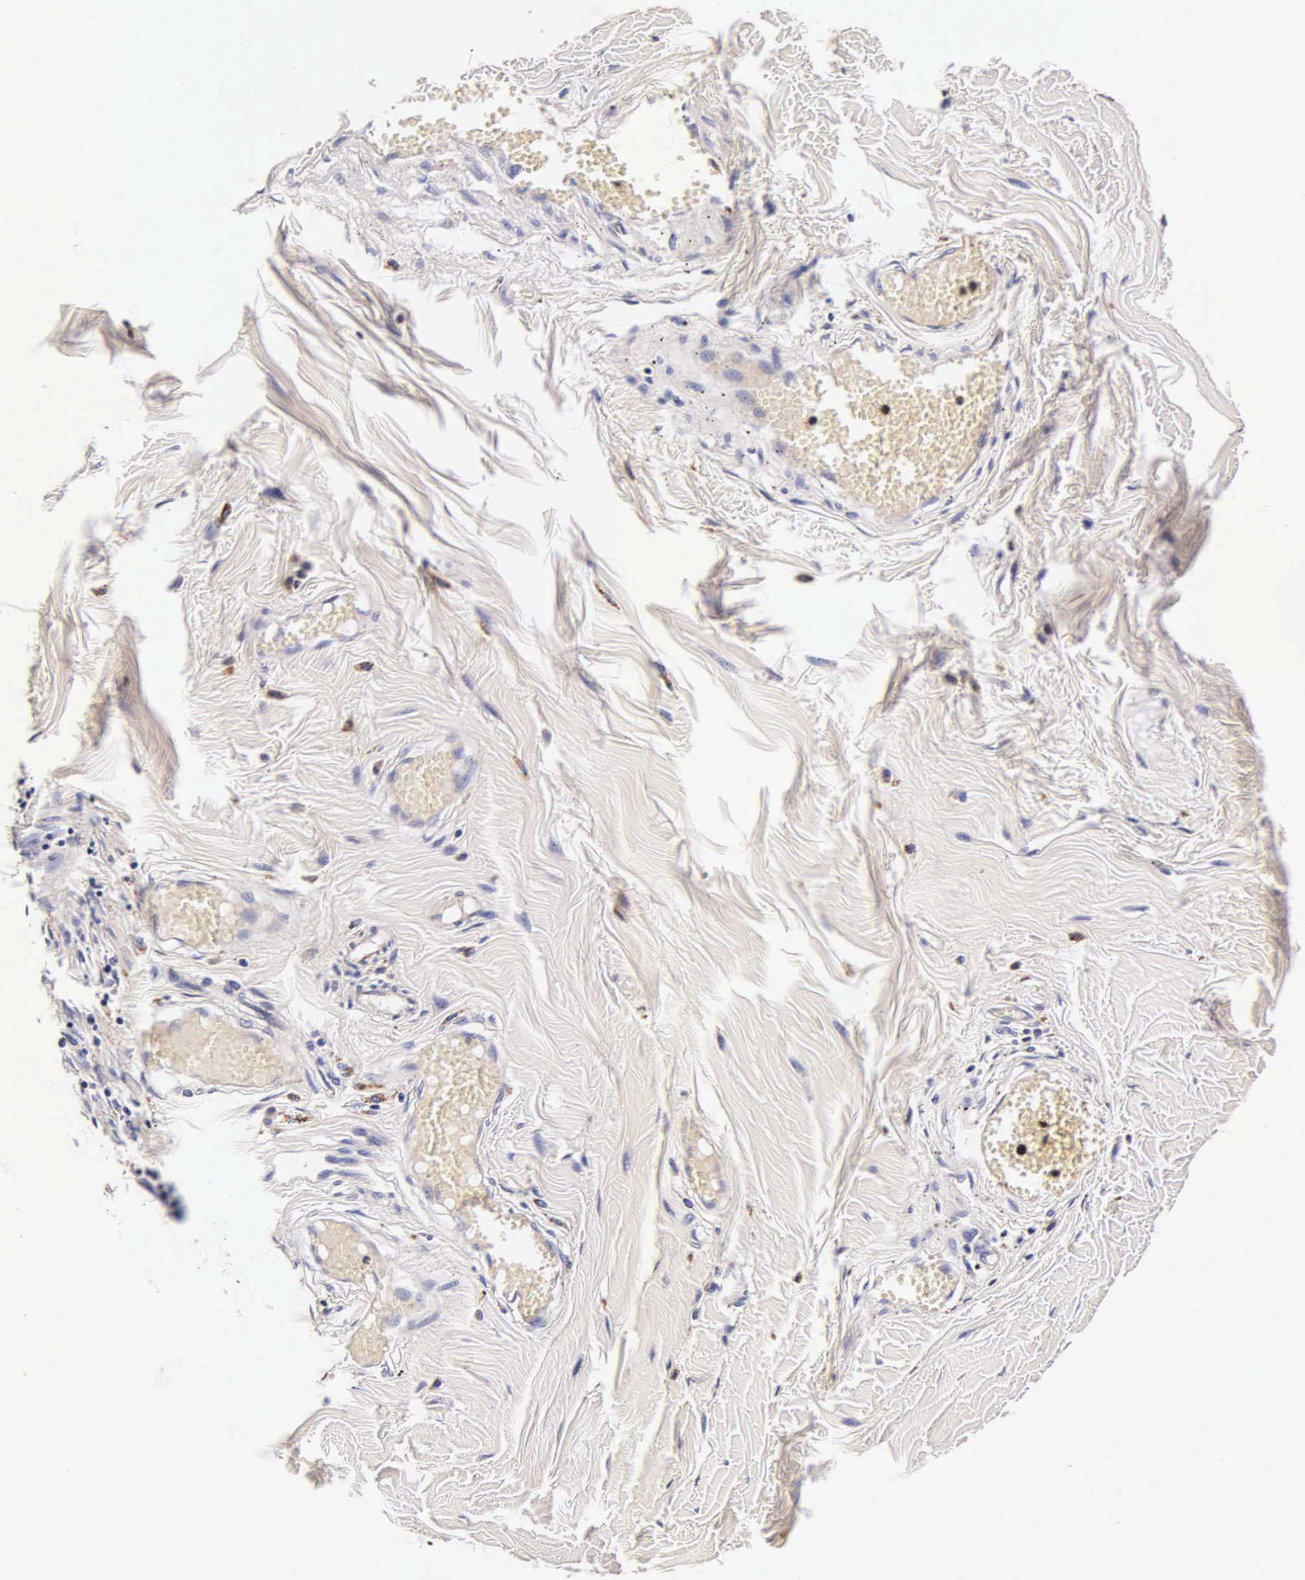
{"staining": {"intensity": "negative", "quantity": "none", "location": "none"}, "tissue": "adipose tissue", "cell_type": "Adipocytes", "image_type": "normal", "snomed": [{"axis": "morphology", "description": "Normal tissue, NOS"}, {"axis": "morphology", "description": "Sarcoma, NOS"}, {"axis": "topography", "description": "Skin"}, {"axis": "topography", "description": "Soft tissue"}], "caption": "Immunohistochemical staining of normal human adipose tissue reveals no significant expression in adipocytes.", "gene": "CTSB", "patient": {"sex": "female", "age": 51}}